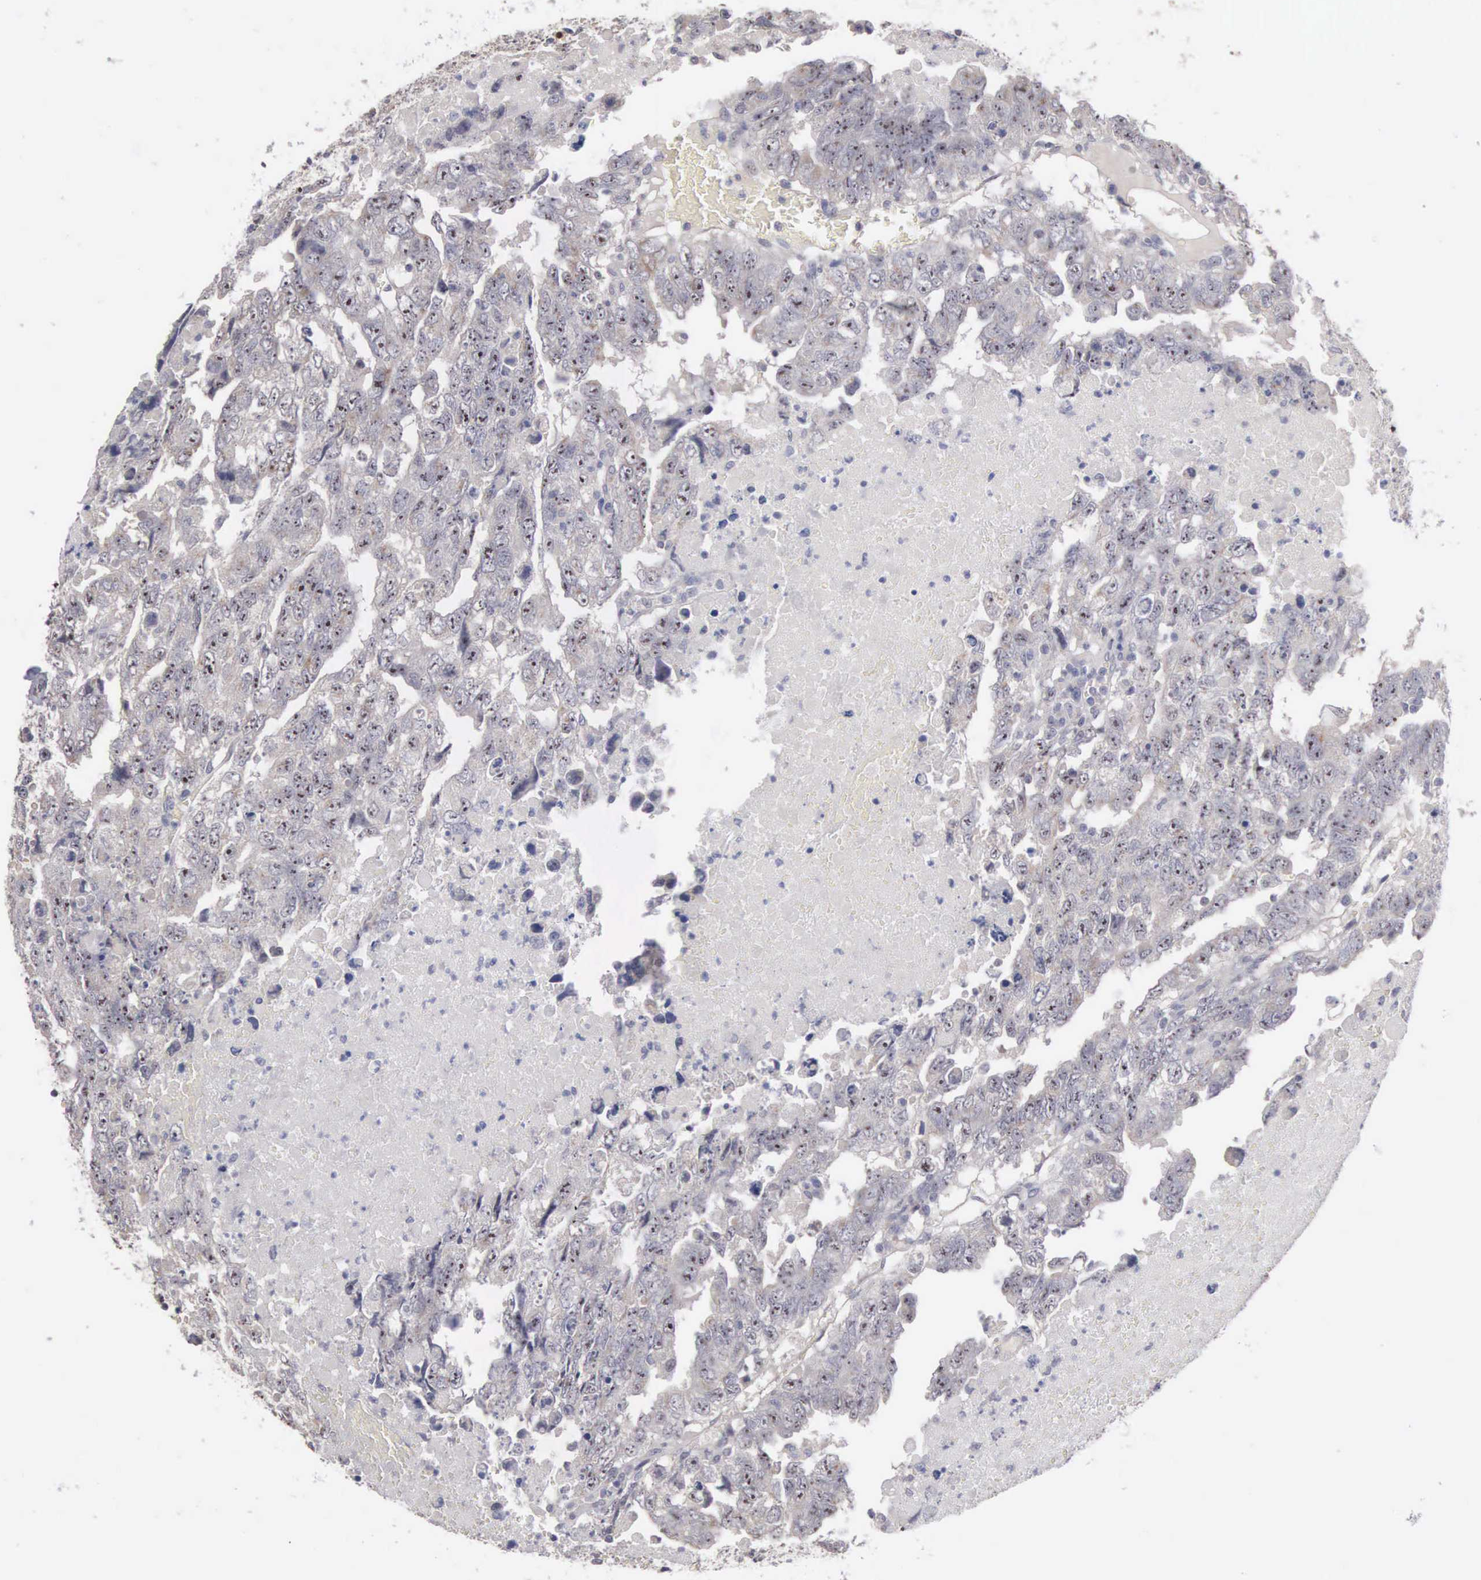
{"staining": {"intensity": "weak", "quantity": "<25%", "location": "cytoplasmic/membranous"}, "tissue": "testis cancer", "cell_type": "Tumor cells", "image_type": "cancer", "snomed": [{"axis": "morphology", "description": "Carcinoma, Embryonal, NOS"}, {"axis": "topography", "description": "Testis"}], "caption": "A high-resolution histopathology image shows IHC staining of embryonal carcinoma (testis), which displays no significant expression in tumor cells.", "gene": "AMN", "patient": {"sex": "male", "age": 36}}